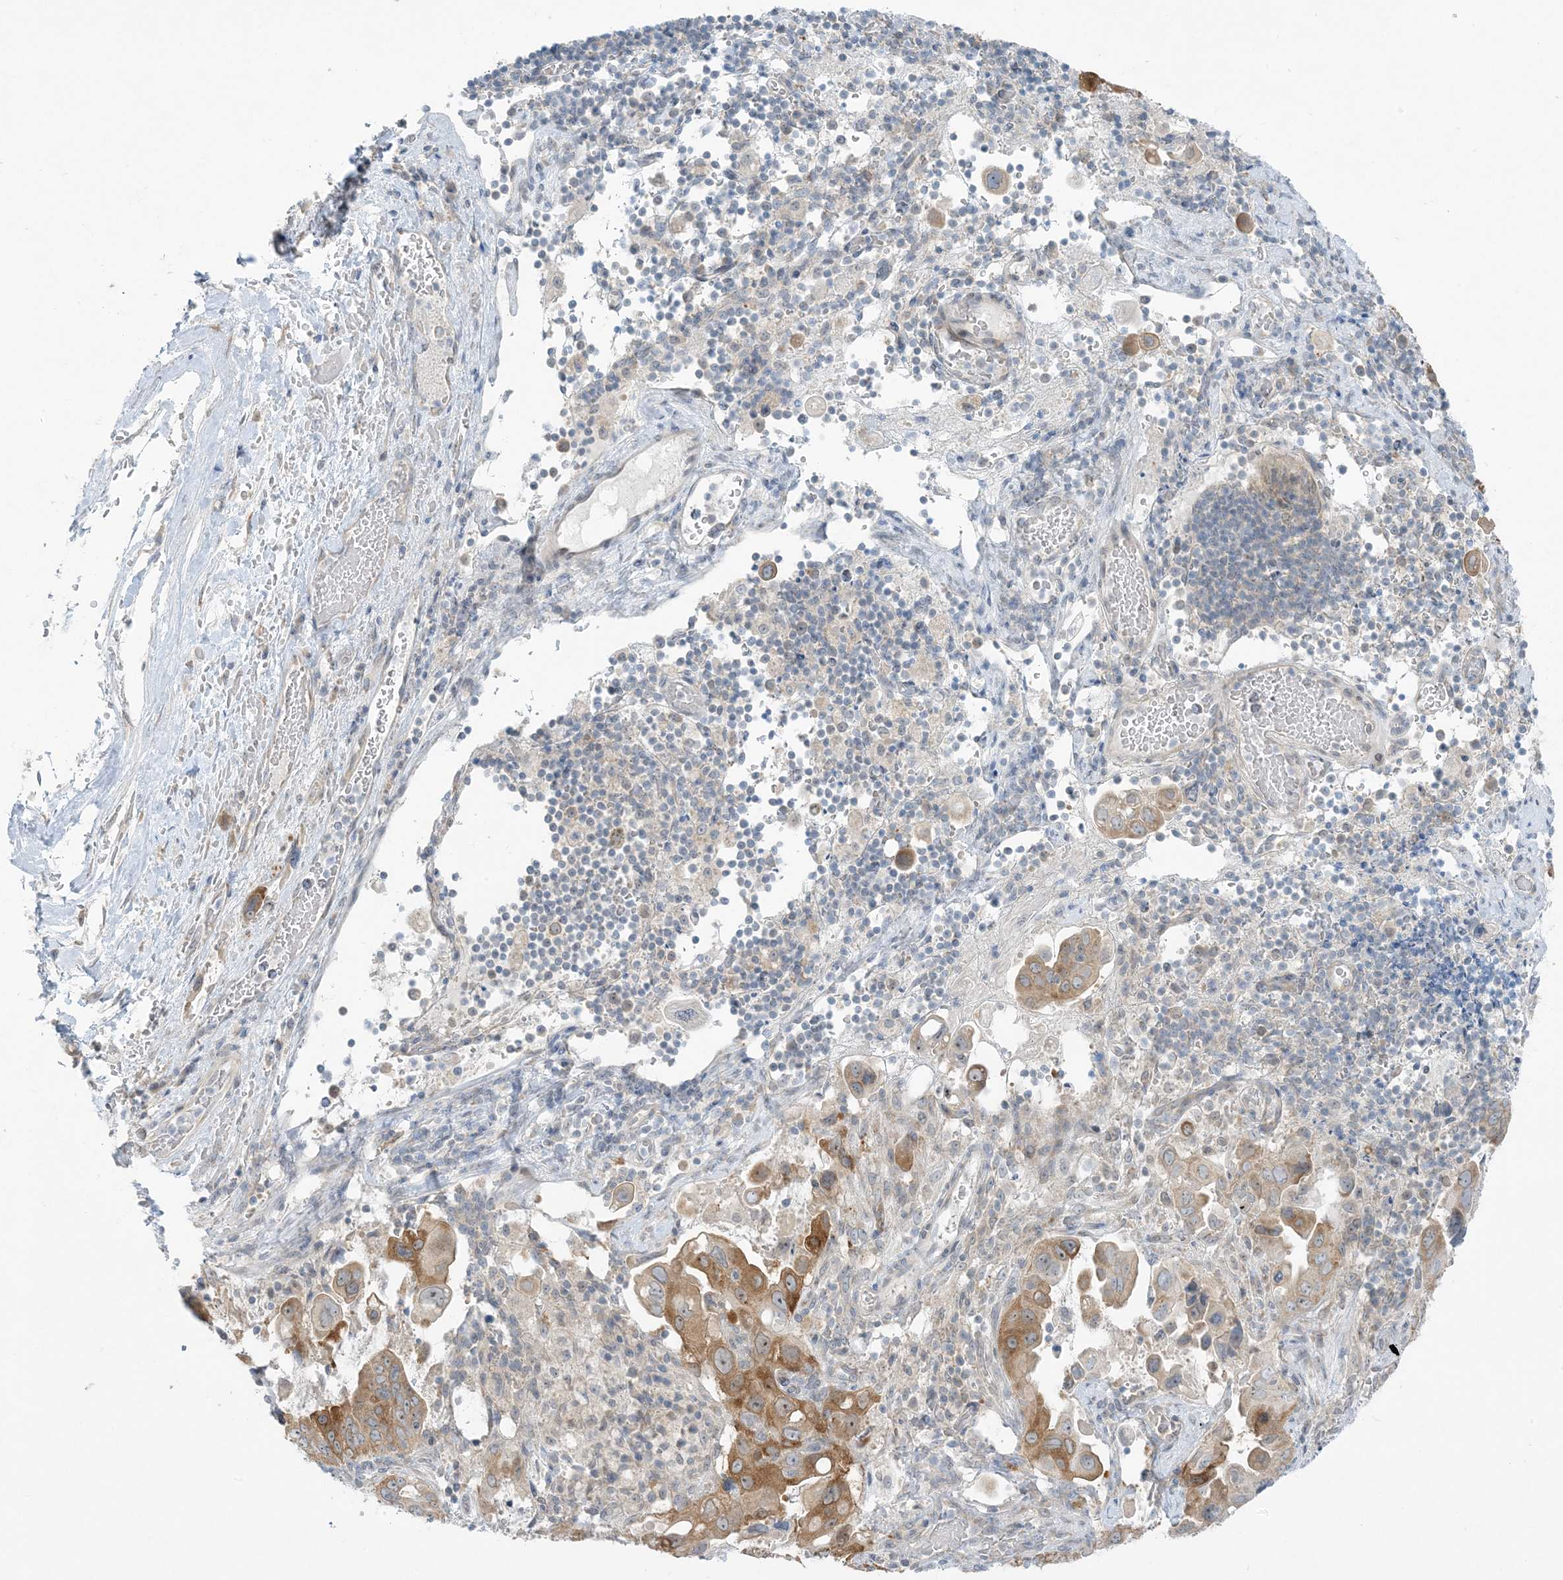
{"staining": {"intensity": "moderate", "quantity": ">75%", "location": "cytoplasmic/membranous,nuclear"}, "tissue": "pancreatic cancer", "cell_type": "Tumor cells", "image_type": "cancer", "snomed": [{"axis": "morphology", "description": "Inflammation, NOS"}, {"axis": "morphology", "description": "Adenocarcinoma, NOS"}, {"axis": "topography", "description": "Pancreas"}], "caption": "Human pancreatic adenocarcinoma stained with a protein marker demonstrates moderate staining in tumor cells.", "gene": "SCN3A", "patient": {"sex": "female", "age": 56}}